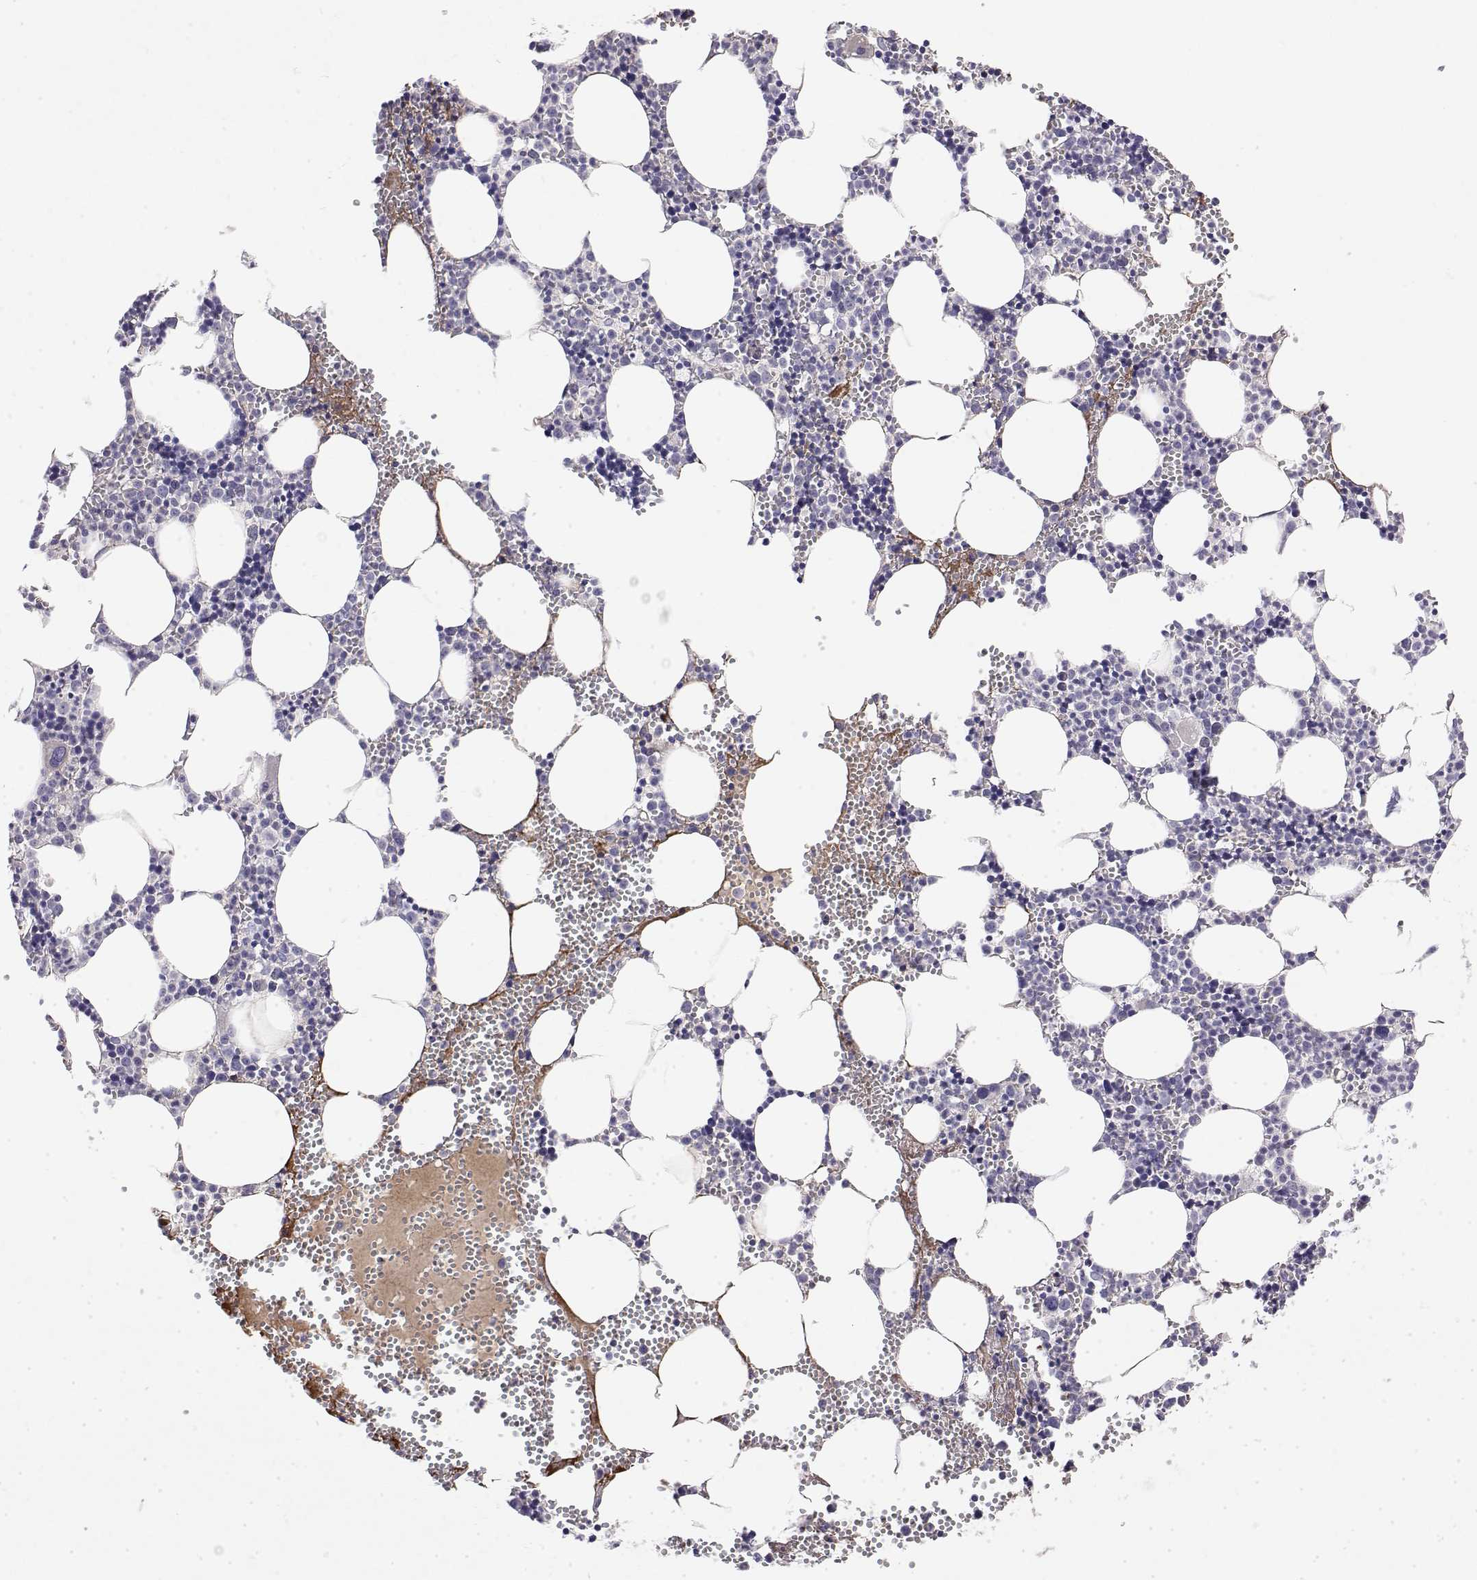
{"staining": {"intensity": "negative", "quantity": "none", "location": "none"}, "tissue": "bone marrow", "cell_type": "Hematopoietic cells", "image_type": "normal", "snomed": [{"axis": "morphology", "description": "Normal tissue, NOS"}, {"axis": "topography", "description": "Bone marrow"}], "caption": "Bone marrow was stained to show a protein in brown. There is no significant positivity in hematopoietic cells. (DAB (3,3'-diaminobenzidine) IHC visualized using brightfield microscopy, high magnification).", "gene": "GGACT", "patient": {"sex": "male", "age": 89}}